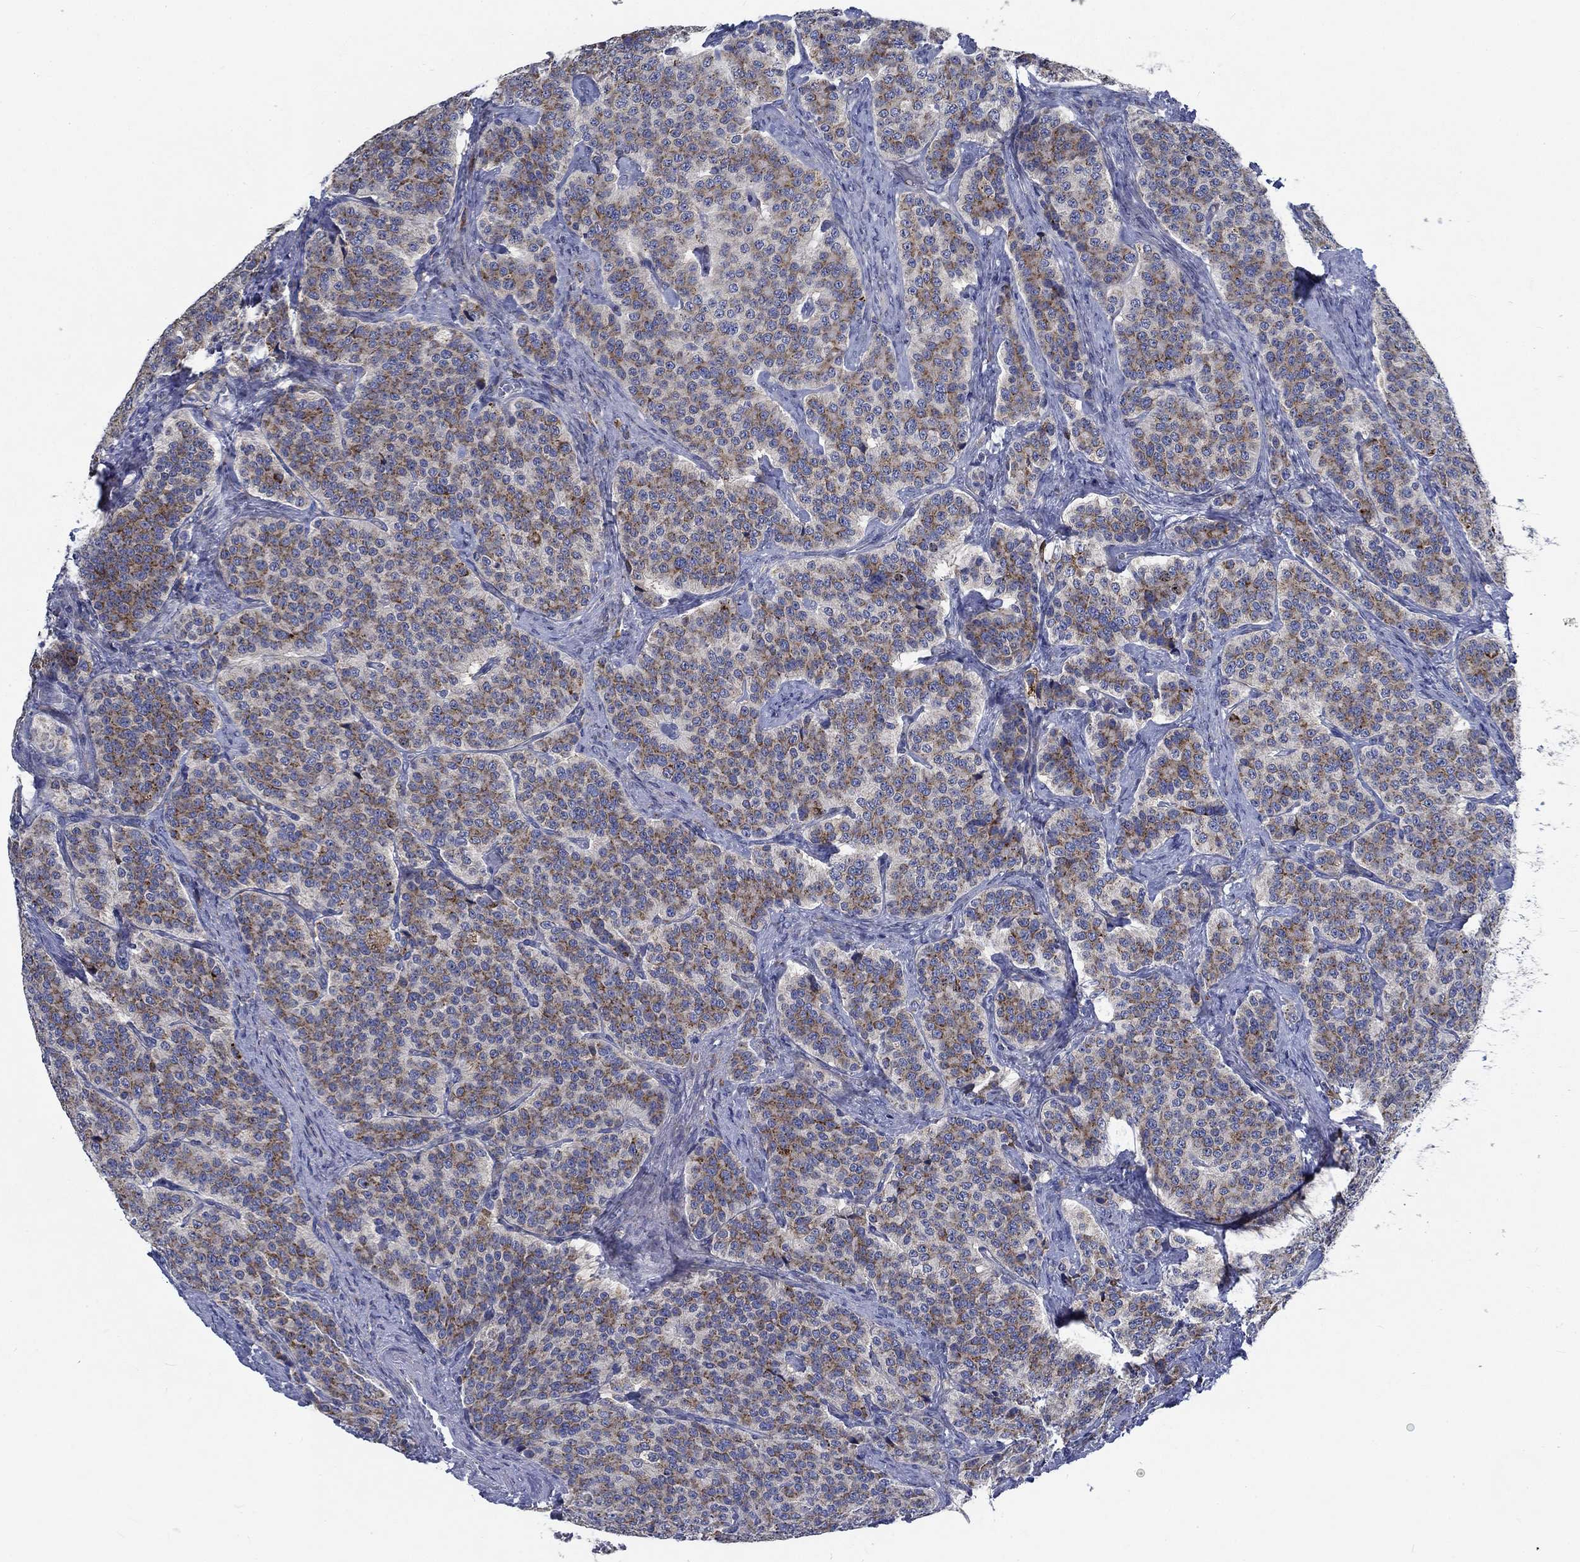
{"staining": {"intensity": "moderate", "quantity": ">75%", "location": "cytoplasmic/membranous"}, "tissue": "carcinoid", "cell_type": "Tumor cells", "image_type": "cancer", "snomed": [{"axis": "morphology", "description": "Carcinoid, malignant, NOS"}, {"axis": "topography", "description": "Small intestine"}], "caption": "Immunohistochemical staining of human malignant carcinoid exhibits medium levels of moderate cytoplasmic/membranous positivity in approximately >75% of tumor cells. (Stains: DAB (3,3'-diaminobenzidine) in brown, nuclei in blue, Microscopy: brightfield microscopy at high magnification).", "gene": "MMP24", "patient": {"sex": "female", "age": 58}}